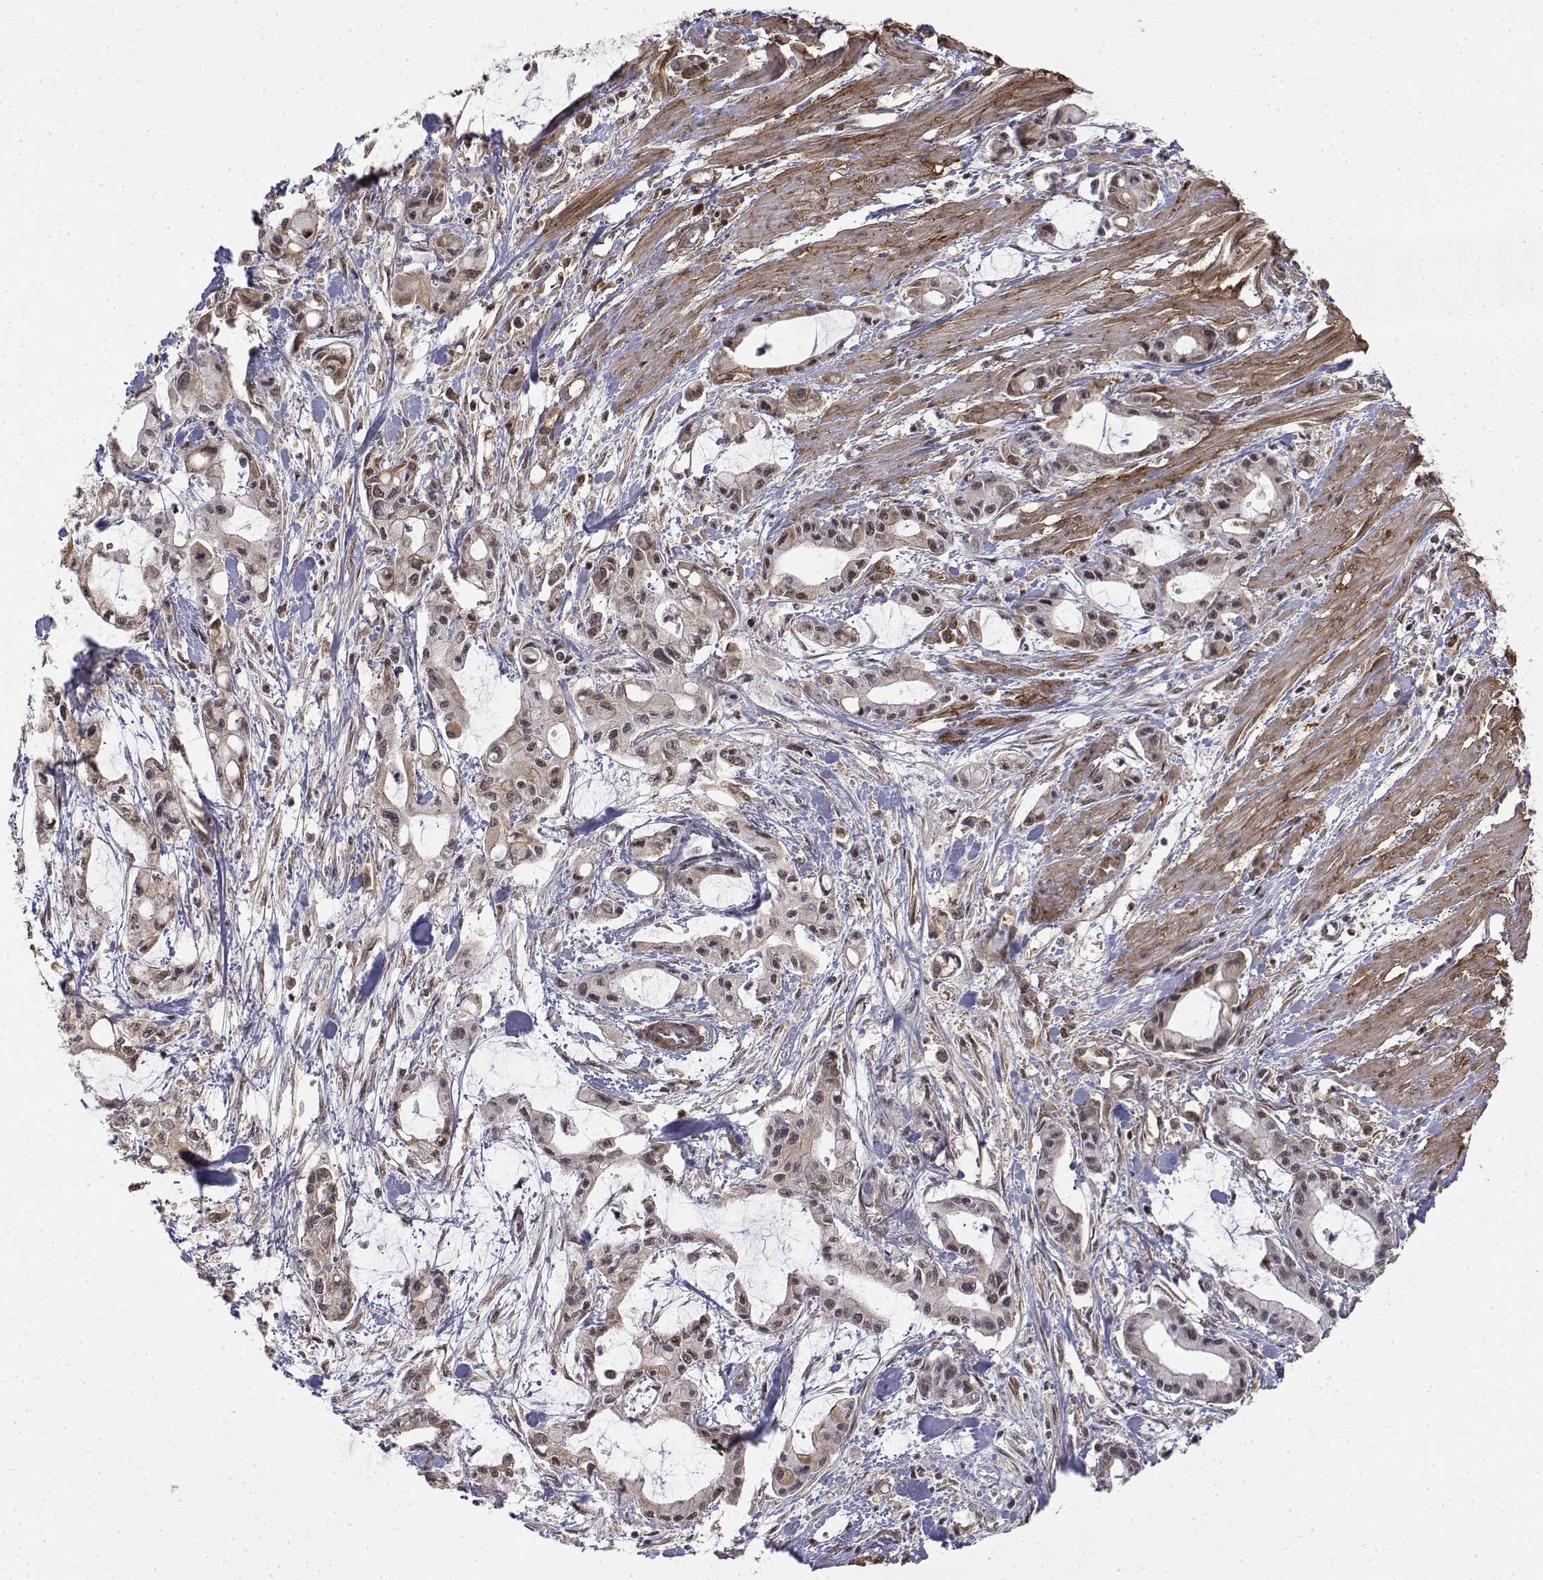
{"staining": {"intensity": "moderate", "quantity": "25%-75%", "location": "nuclear"}, "tissue": "pancreatic cancer", "cell_type": "Tumor cells", "image_type": "cancer", "snomed": [{"axis": "morphology", "description": "Adenocarcinoma, NOS"}, {"axis": "topography", "description": "Pancreas"}], "caption": "Pancreatic adenocarcinoma stained for a protein (brown) shows moderate nuclear positive positivity in approximately 25%-75% of tumor cells.", "gene": "ITGA7", "patient": {"sex": "male", "age": 48}}